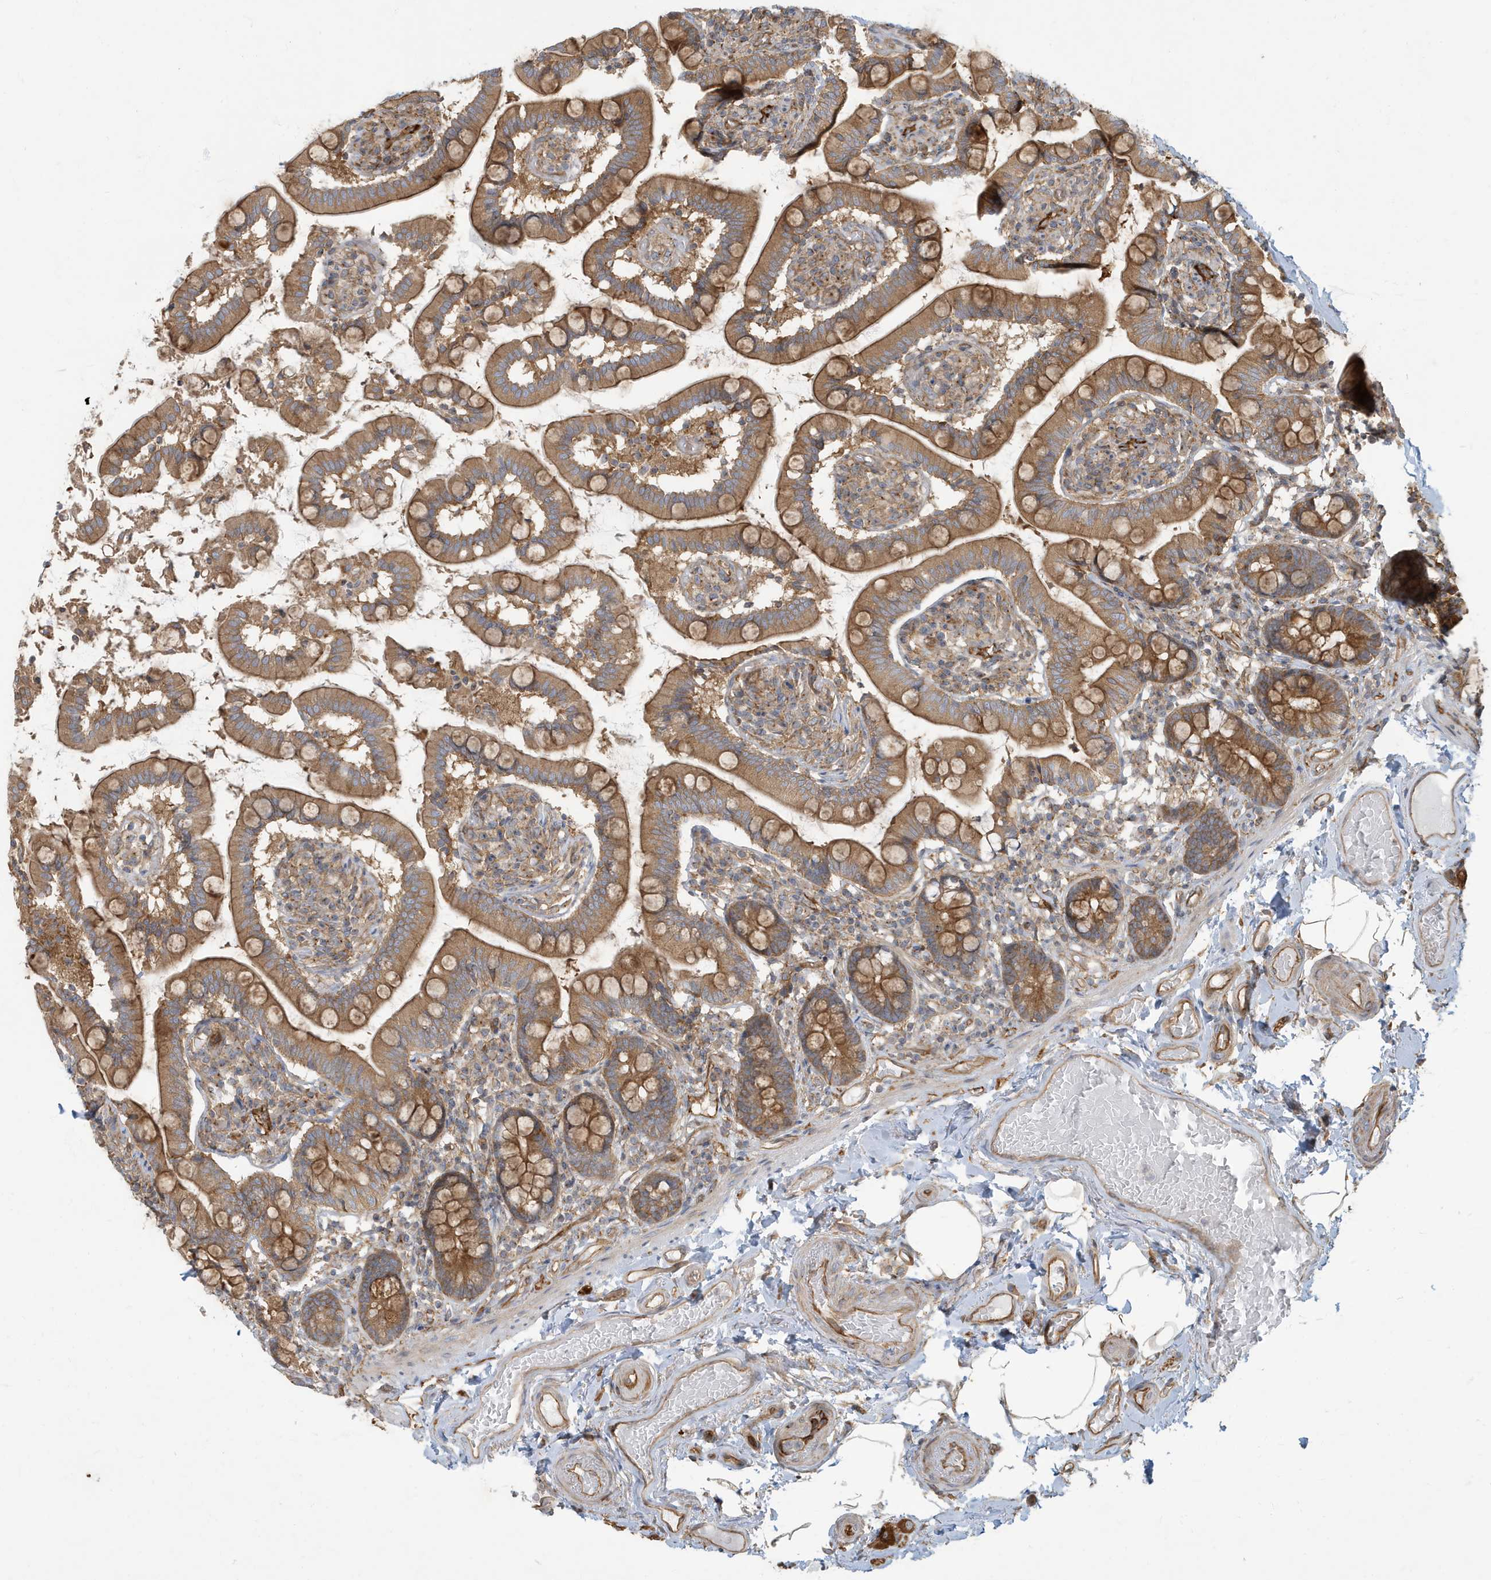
{"staining": {"intensity": "moderate", "quantity": ">75%", "location": "cytoplasmic/membranous"}, "tissue": "small intestine", "cell_type": "Glandular cells", "image_type": "normal", "snomed": [{"axis": "morphology", "description": "Normal tissue, NOS"}, {"axis": "topography", "description": "Small intestine"}], "caption": "This photomicrograph shows immunohistochemistry (IHC) staining of normal small intestine, with medium moderate cytoplasmic/membranous expression in about >75% of glandular cells.", "gene": "ATP23", "patient": {"sex": "female", "age": 64}}